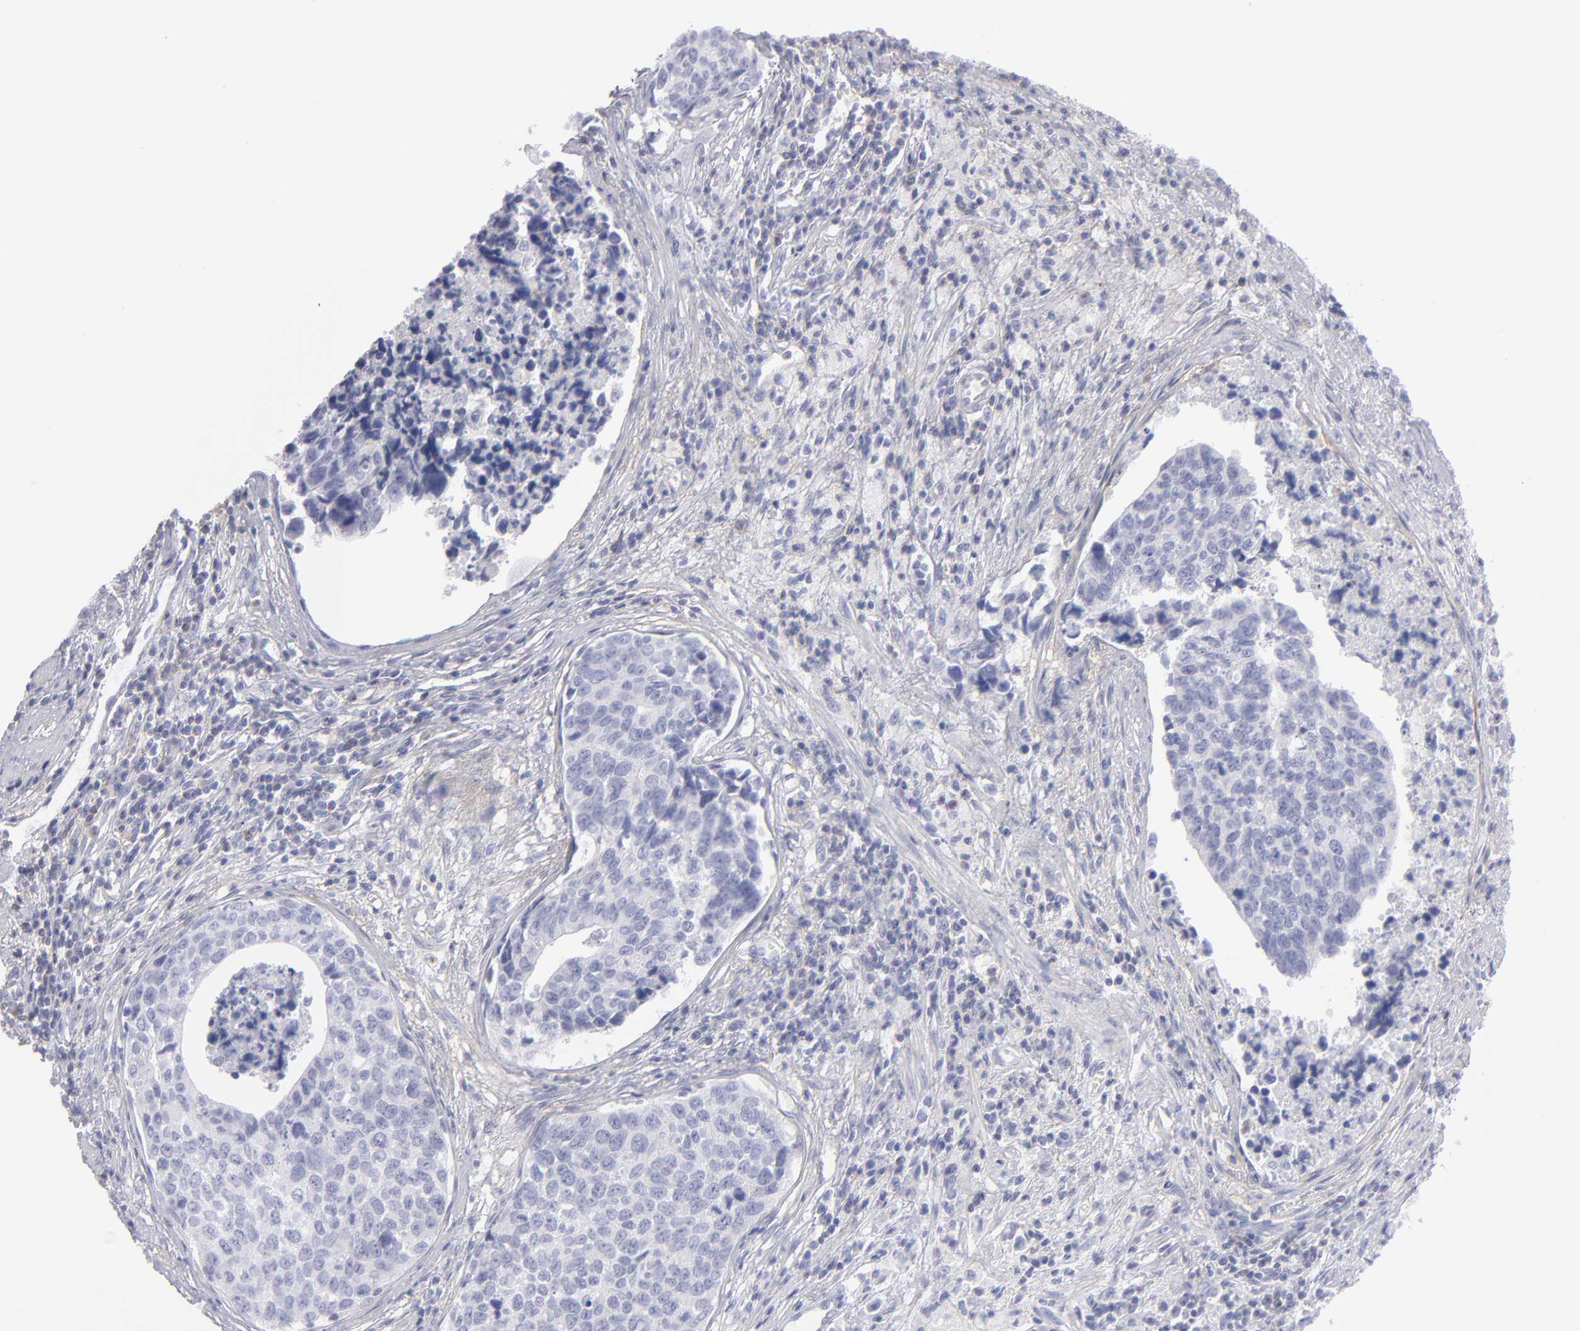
{"staining": {"intensity": "negative", "quantity": "none", "location": "none"}, "tissue": "urothelial cancer", "cell_type": "Tumor cells", "image_type": "cancer", "snomed": [{"axis": "morphology", "description": "Urothelial carcinoma, High grade"}, {"axis": "topography", "description": "Urinary bladder"}], "caption": "The micrograph displays no significant expression in tumor cells of high-grade urothelial carcinoma.", "gene": "ABCB1", "patient": {"sex": "male", "age": 81}}